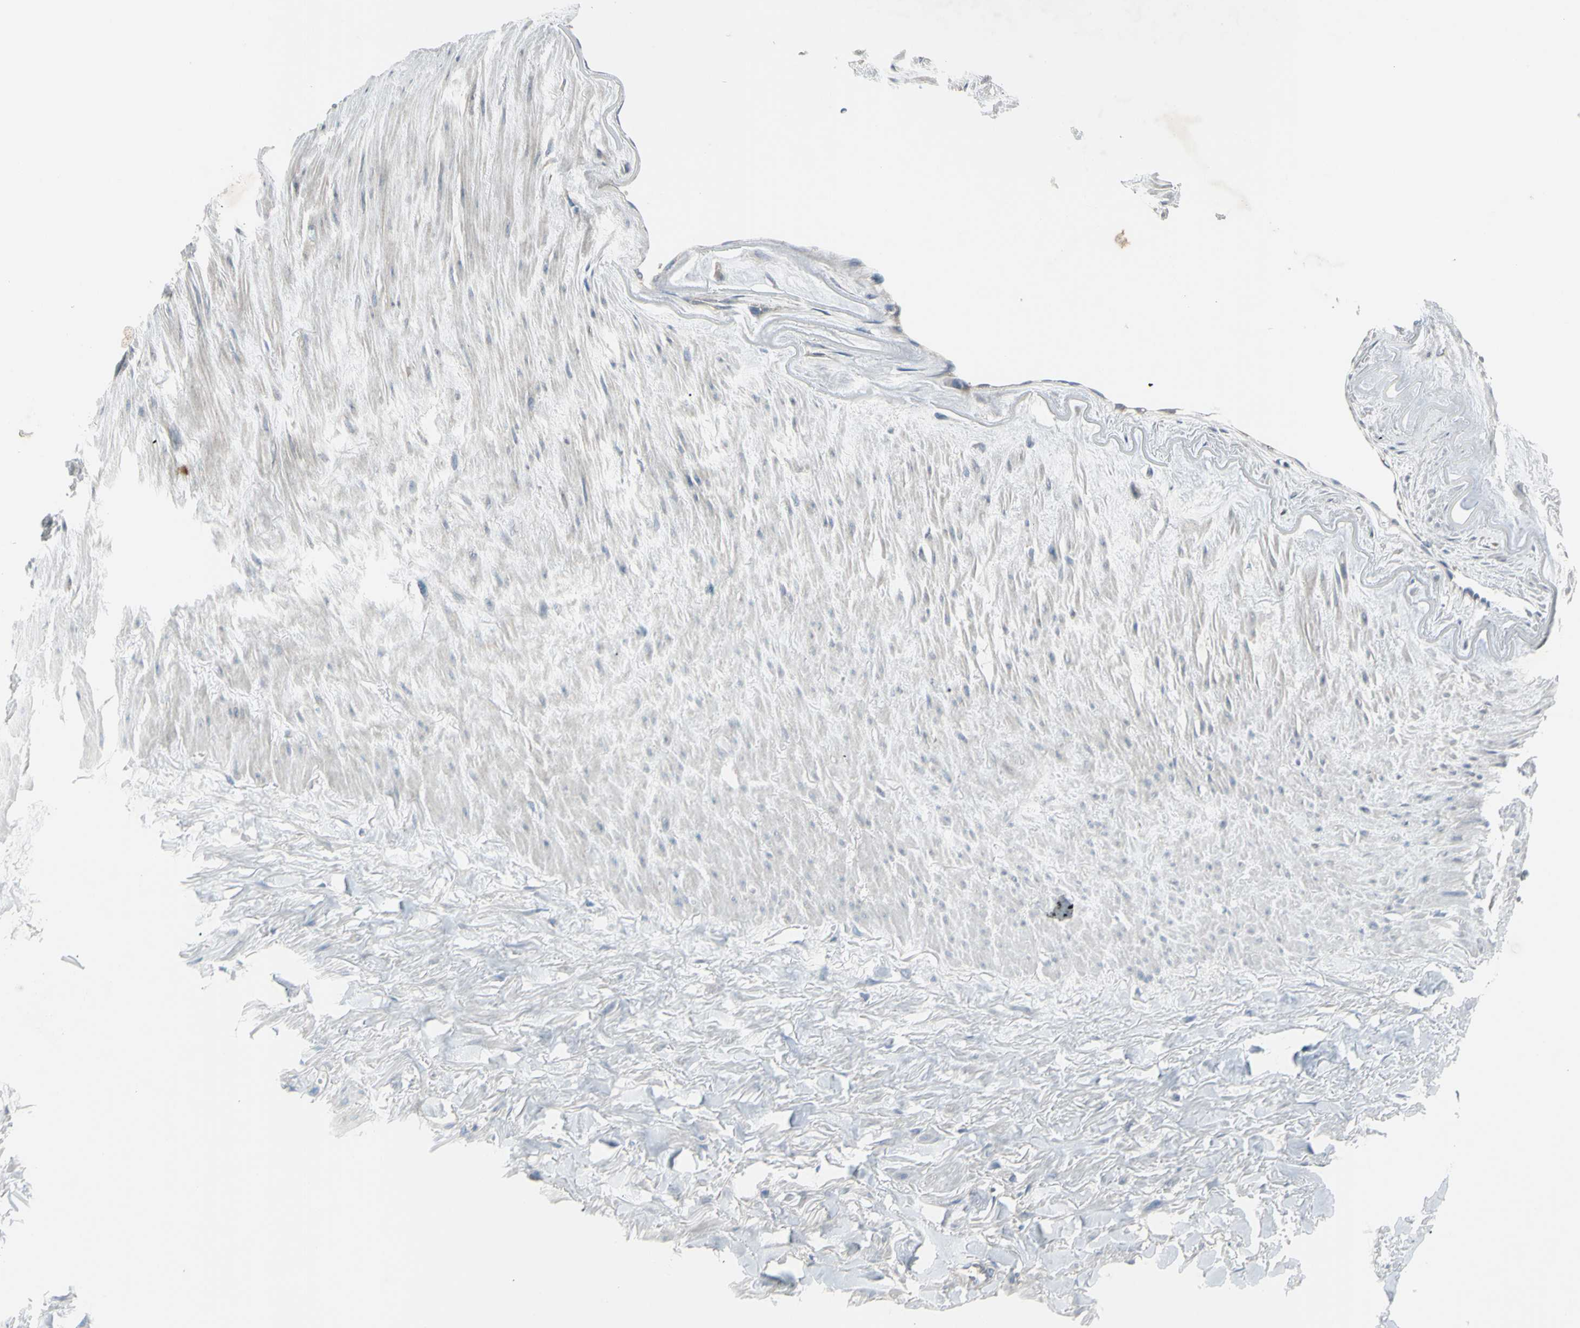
{"staining": {"intensity": "negative", "quantity": "none", "location": "none"}, "tissue": "adipose tissue", "cell_type": "Adipocytes", "image_type": "normal", "snomed": [{"axis": "morphology", "description": "Normal tissue, NOS"}, {"axis": "topography", "description": "Adipose tissue"}, {"axis": "topography", "description": "Peripheral nerve tissue"}], "caption": "High power microscopy micrograph of an immunohistochemistry histopathology image of benign adipose tissue, revealing no significant positivity in adipocytes. The staining was performed using DAB (3,3'-diaminobenzidine) to visualize the protein expression in brown, while the nuclei were stained in blue with hematoxylin (Magnification: 20x).", "gene": "ATRN", "patient": {"sex": "male", "age": 52}}